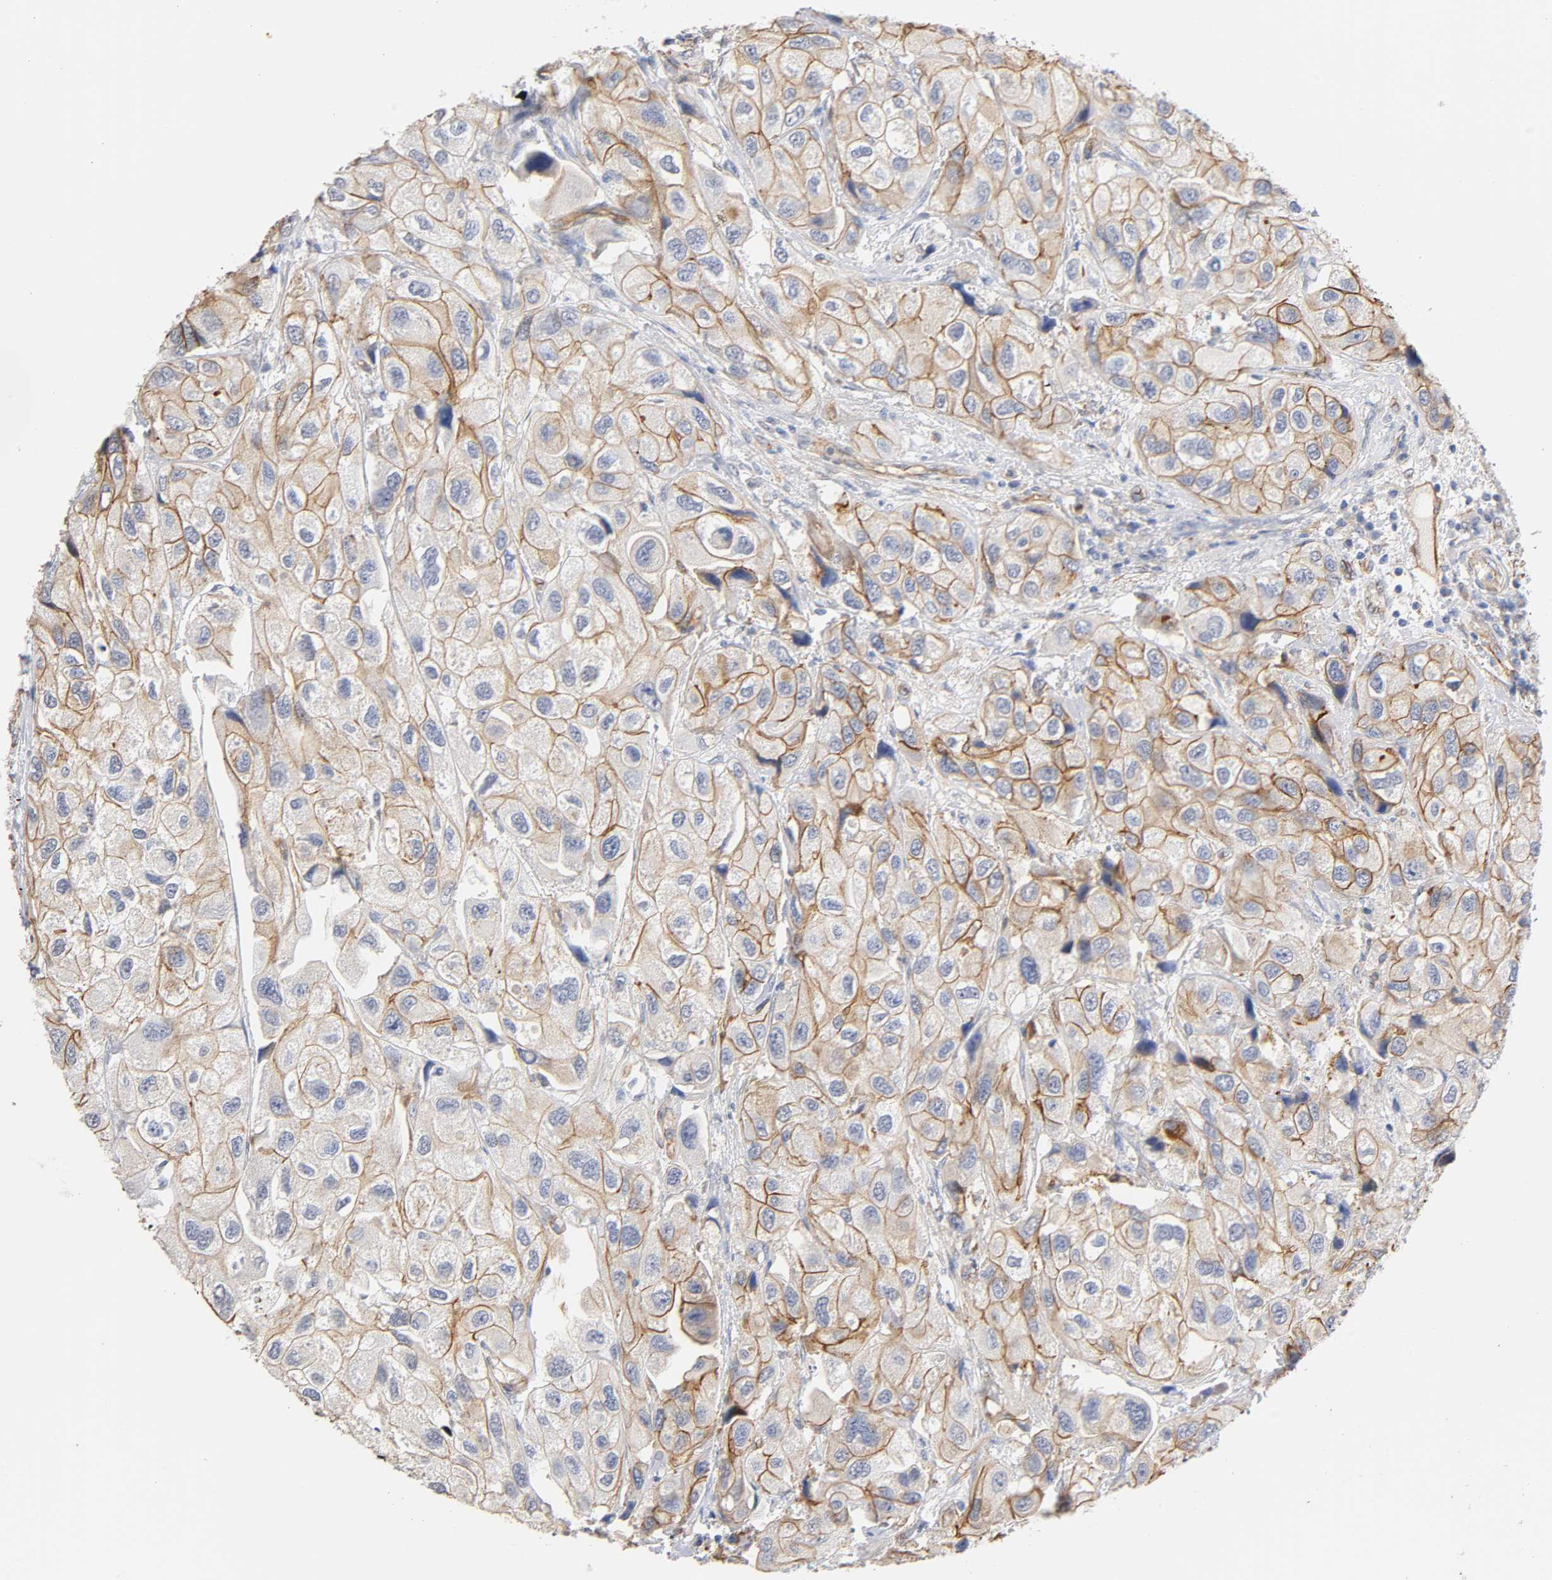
{"staining": {"intensity": "moderate", "quantity": ">75%", "location": "cytoplasmic/membranous"}, "tissue": "urothelial cancer", "cell_type": "Tumor cells", "image_type": "cancer", "snomed": [{"axis": "morphology", "description": "Urothelial carcinoma, High grade"}, {"axis": "topography", "description": "Urinary bladder"}], "caption": "Urothelial carcinoma (high-grade) stained with a protein marker shows moderate staining in tumor cells.", "gene": "SPTAN1", "patient": {"sex": "female", "age": 64}}